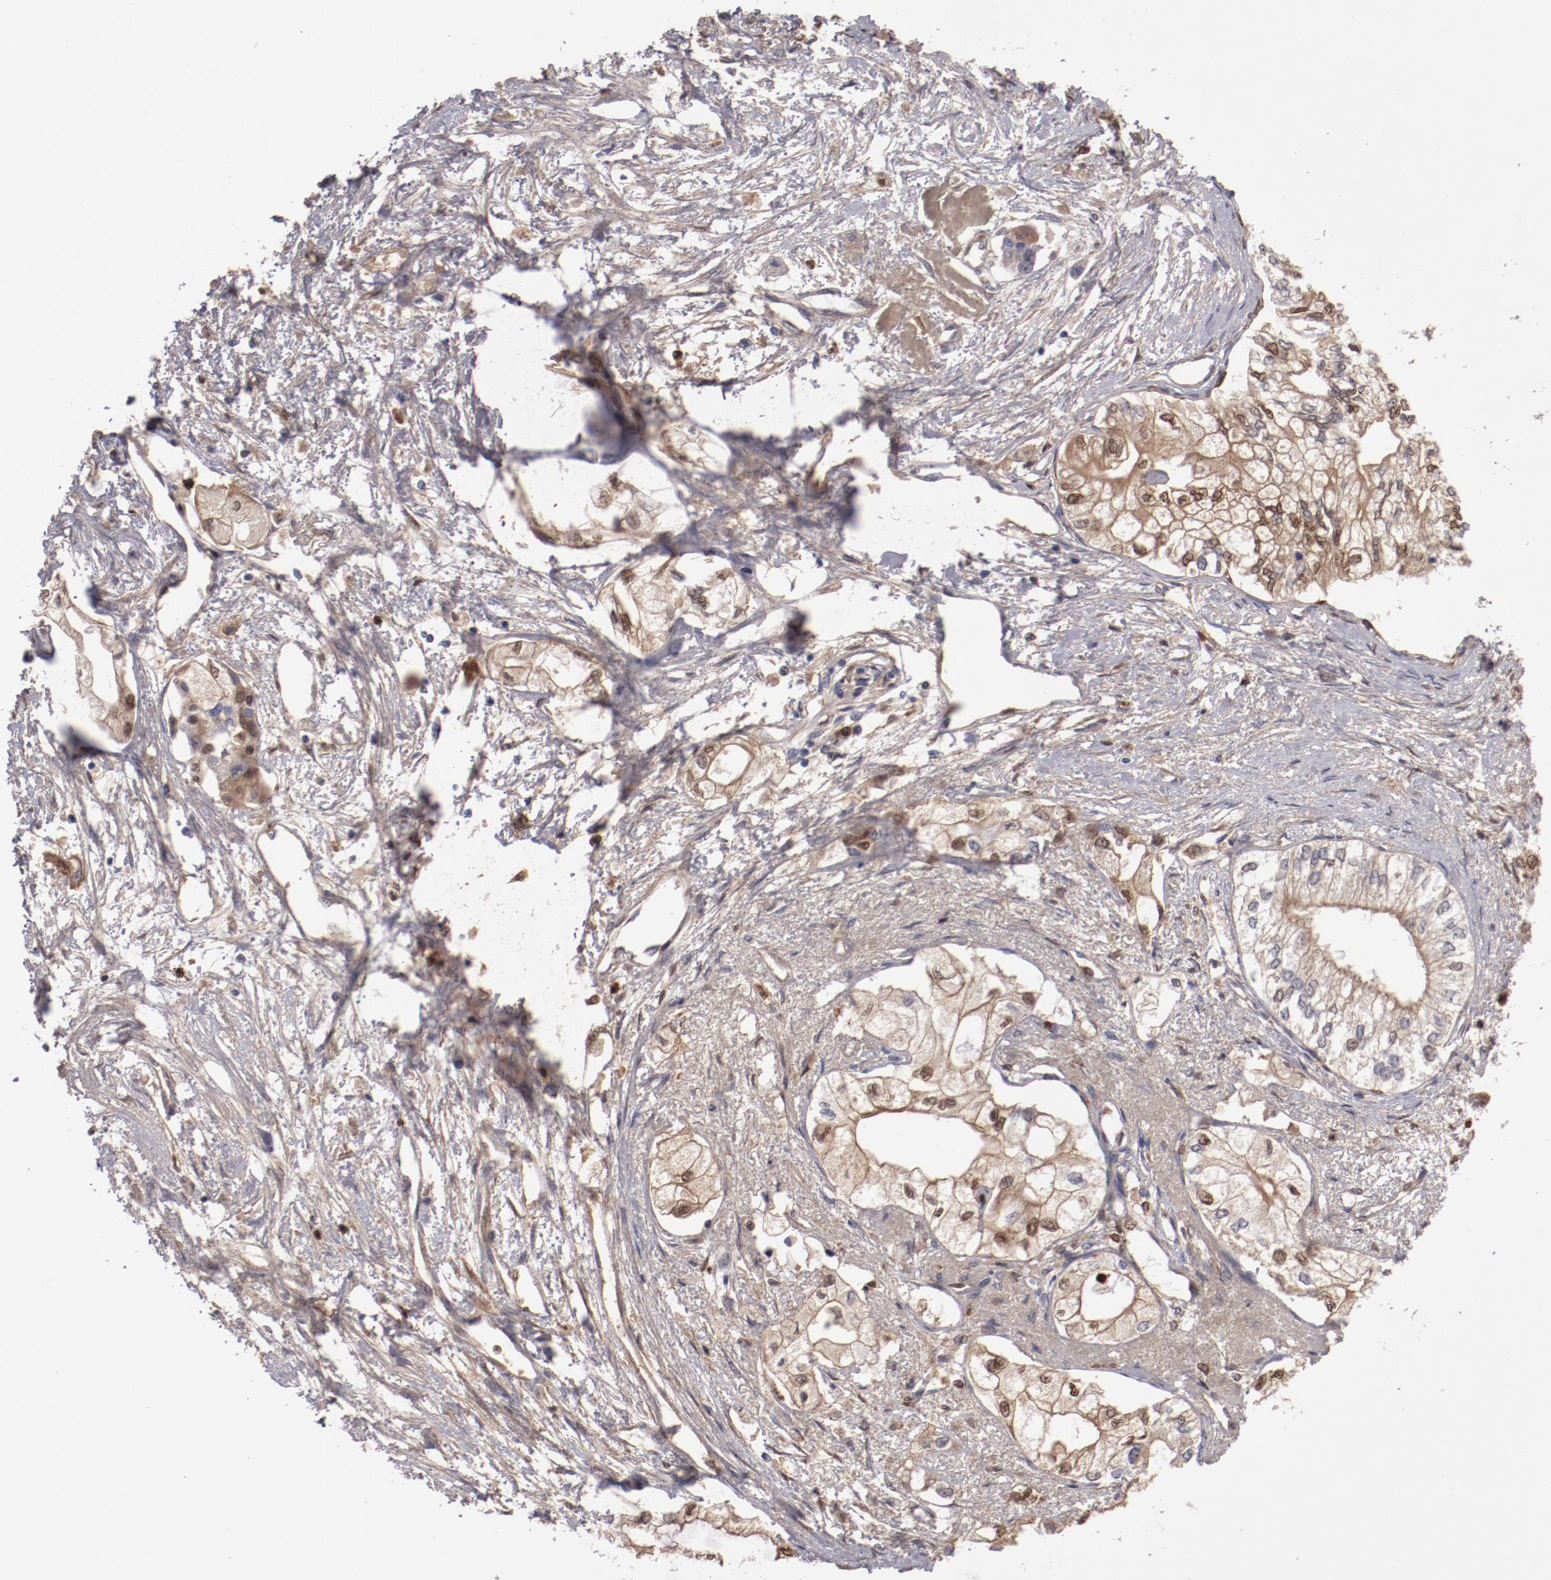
{"staining": {"intensity": "moderate", "quantity": ">75%", "location": "cytoplasmic/membranous"}, "tissue": "pancreatic cancer", "cell_type": "Tumor cells", "image_type": "cancer", "snomed": [{"axis": "morphology", "description": "Adenocarcinoma, NOS"}, {"axis": "topography", "description": "Pancreas"}], "caption": "Pancreatic adenocarcinoma was stained to show a protein in brown. There is medium levels of moderate cytoplasmic/membranous expression in approximately >75% of tumor cells. (DAB (3,3'-diaminobenzidine) = brown stain, brightfield microscopy at high magnification).", "gene": "SERPINA7", "patient": {"sex": "male", "age": 79}}